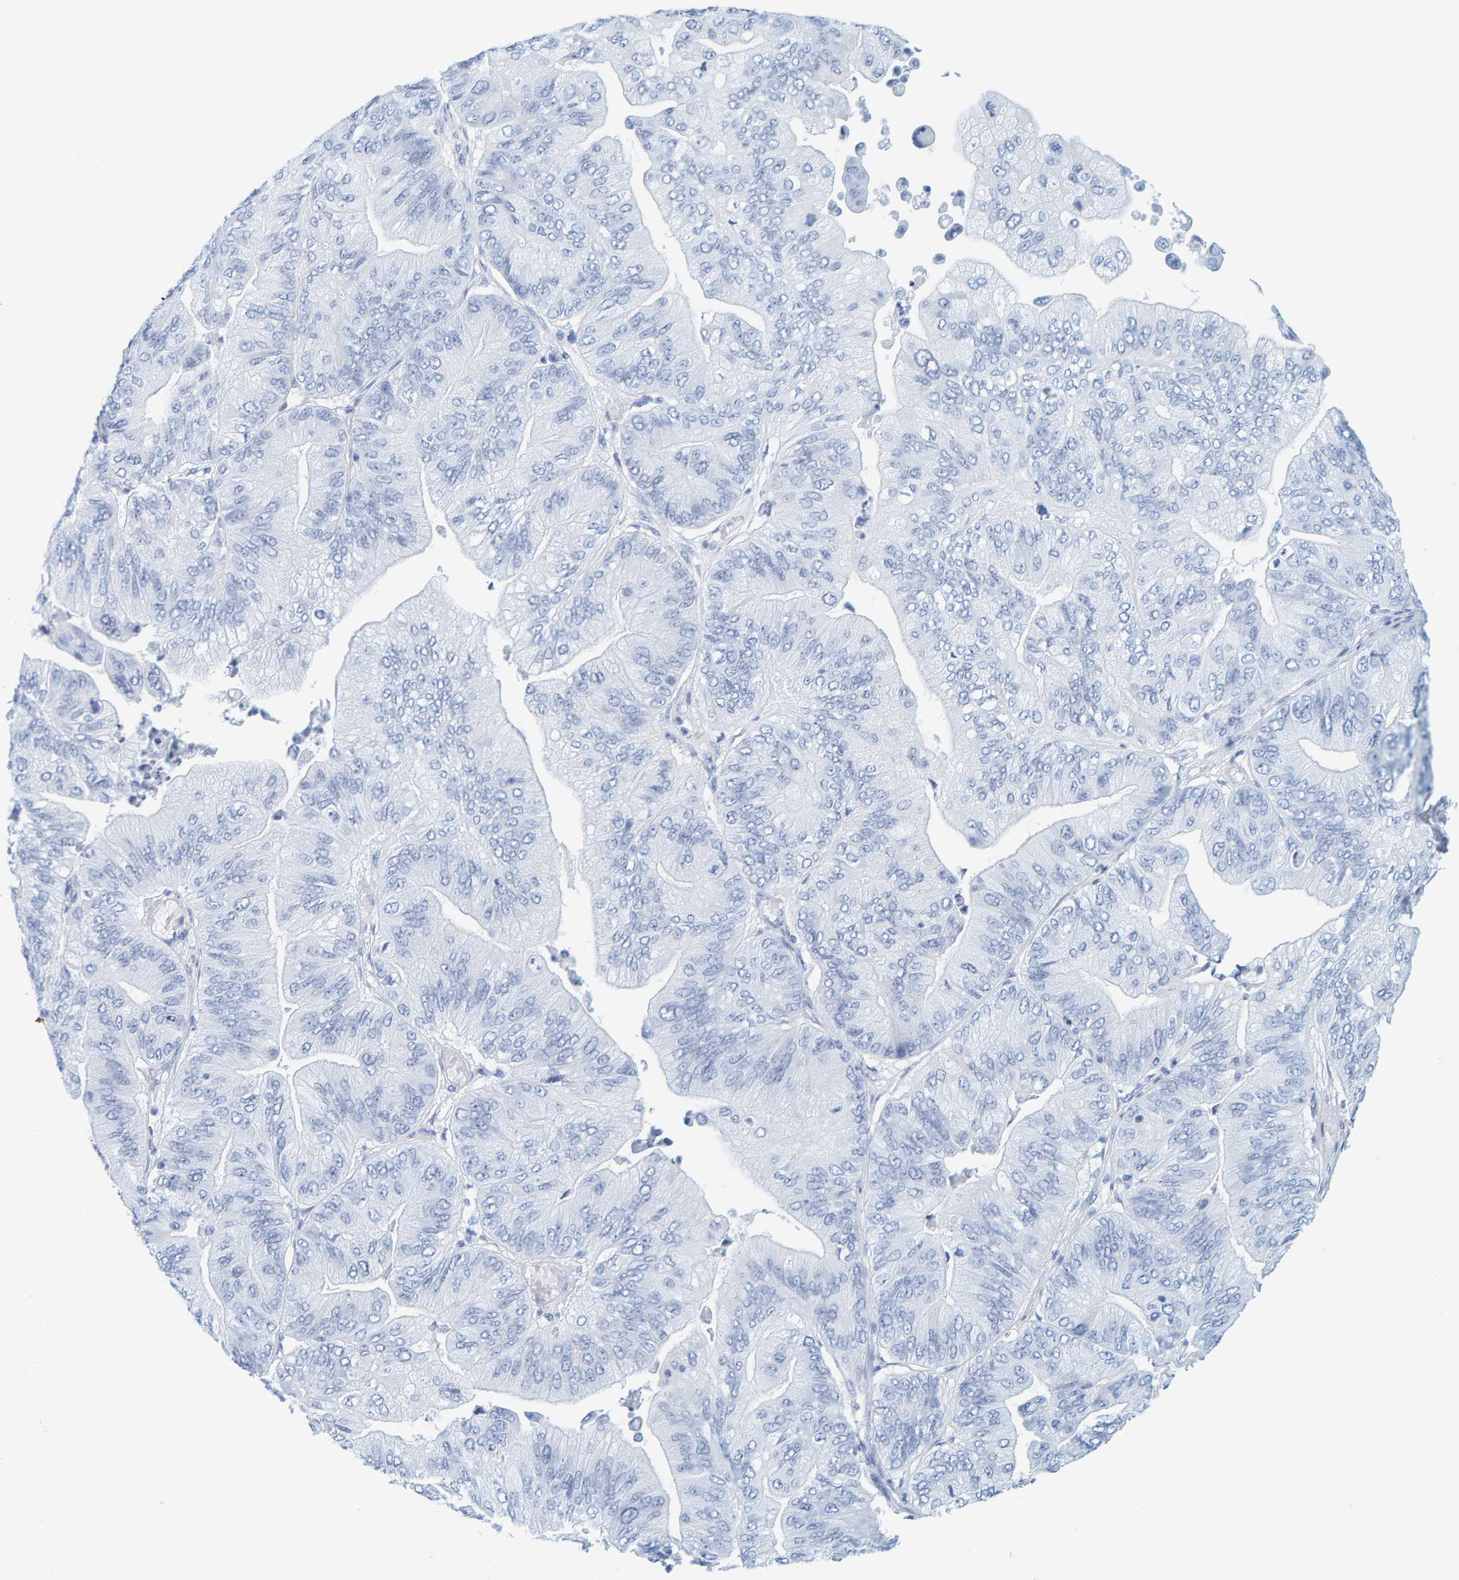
{"staining": {"intensity": "negative", "quantity": "none", "location": "none"}, "tissue": "ovarian cancer", "cell_type": "Tumor cells", "image_type": "cancer", "snomed": [{"axis": "morphology", "description": "Cystadenocarcinoma, mucinous, NOS"}, {"axis": "topography", "description": "Ovary"}], "caption": "Human ovarian cancer stained for a protein using immunohistochemistry demonstrates no expression in tumor cells.", "gene": "SFTPC", "patient": {"sex": "female", "age": 61}}